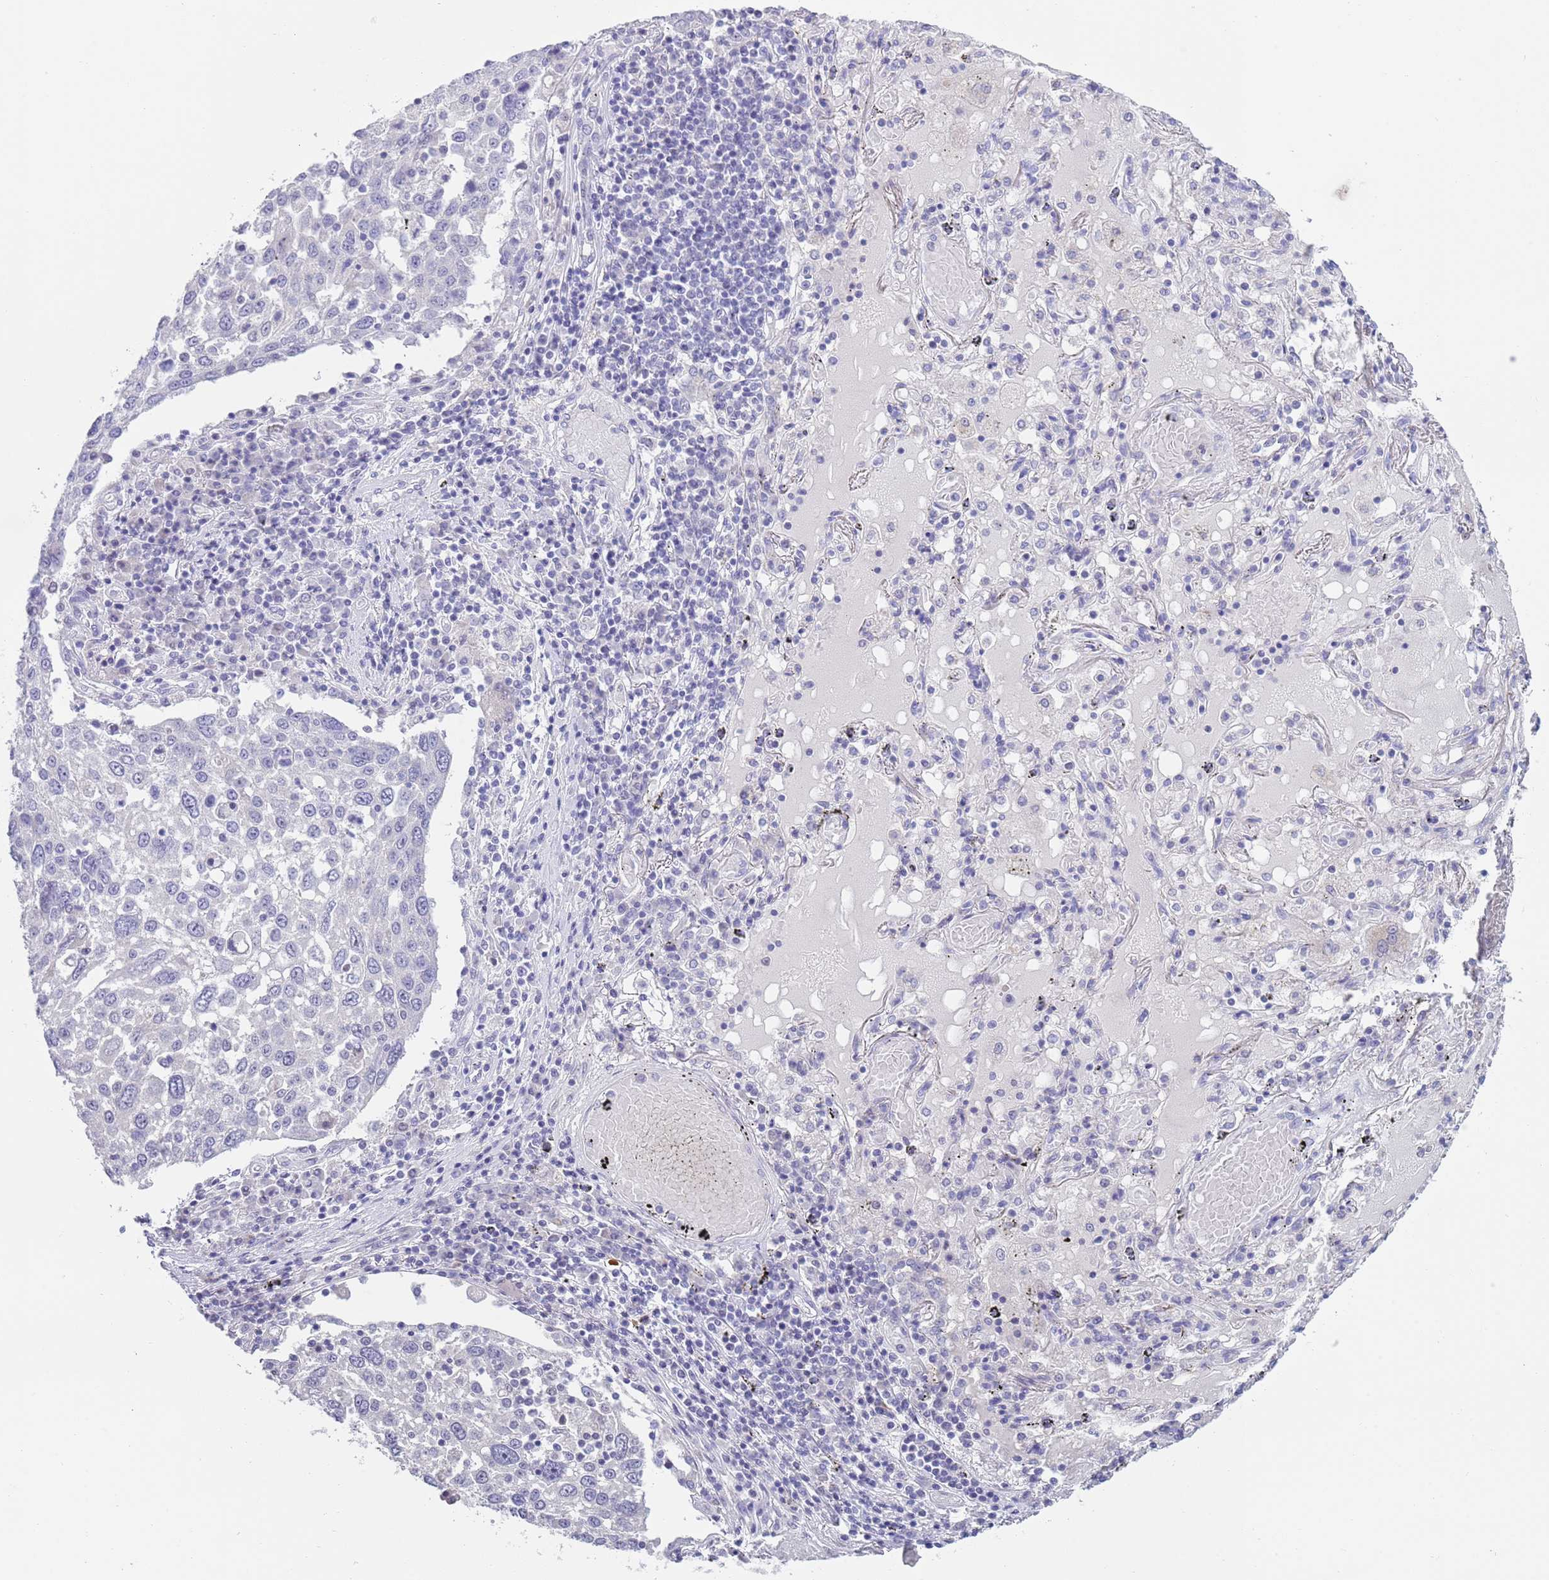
{"staining": {"intensity": "negative", "quantity": "none", "location": "none"}, "tissue": "lung cancer", "cell_type": "Tumor cells", "image_type": "cancer", "snomed": [{"axis": "morphology", "description": "Squamous cell carcinoma, NOS"}, {"axis": "topography", "description": "Lung"}], "caption": "An immunohistochemistry (IHC) micrograph of lung squamous cell carcinoma is shown. There is no staining in tumor cells of lung squamous cell carcinoma.", "gene": "SPIRE2", "patient": {"sex": "male", "age": 65}}